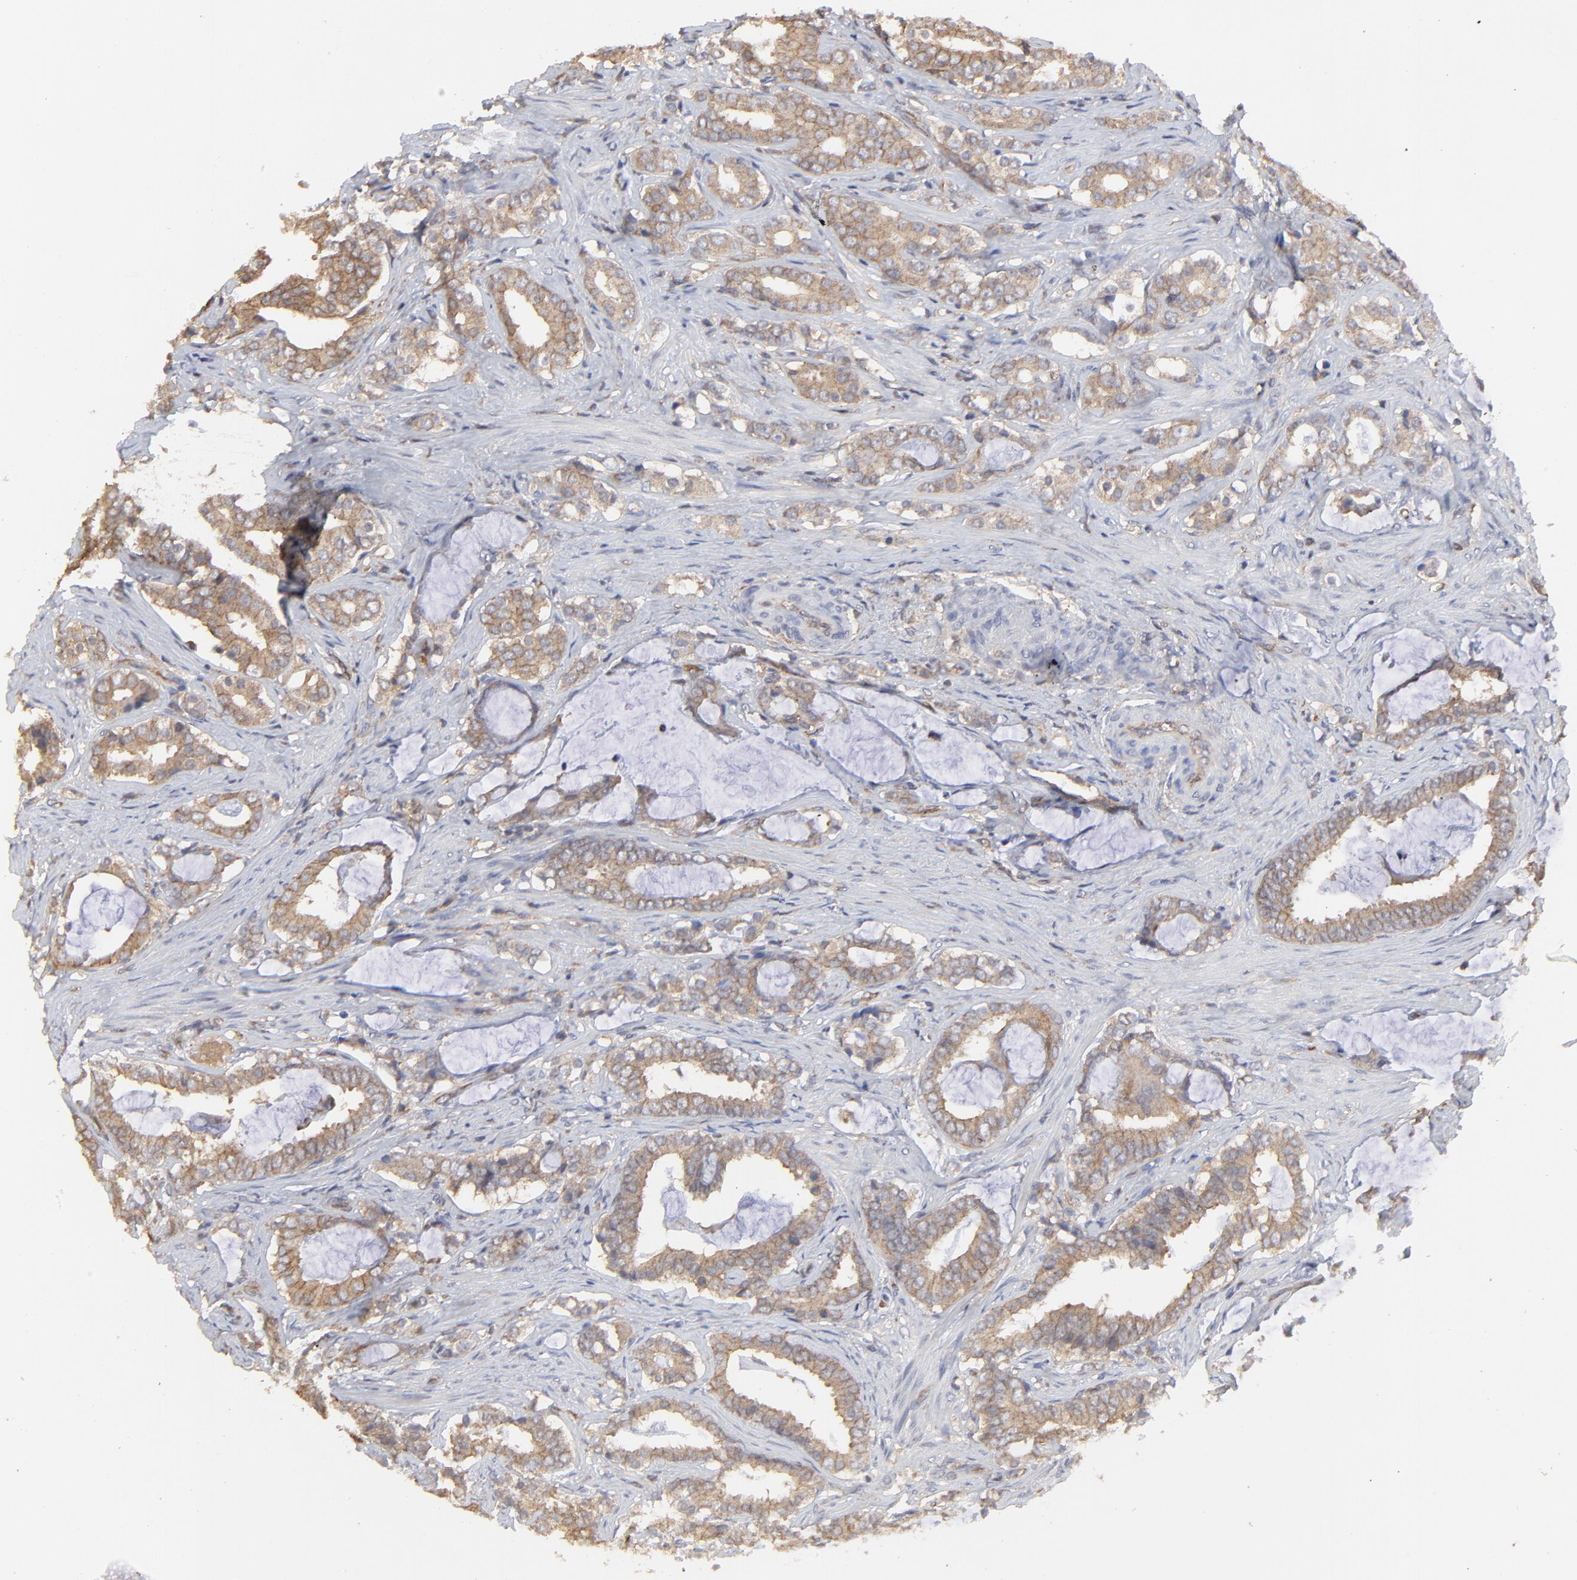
{"staining": {"intensity": "moderate", "quantity": "25%-75%", "location": "cytoplasmic/membranous"}, "tissue": "prostate cancer", "cell_type": "Tumor cells", "image_type": "cancer", "snomed": [{"axis": "morphology", "description": "Adenocarcinoma, Low grade"}, {"axis": "topography", "description": "Prostate"}], "caption": "About 25%-75% of tumor cells in prostate cancer (low-grade adenocarcinoma) exhibit moderate cytoplasmic/membranous protein staining as visualized by brown immunohistochemical staining.", "gene": "ARMT1", "patient": {"sex": "male", "age": 59}}